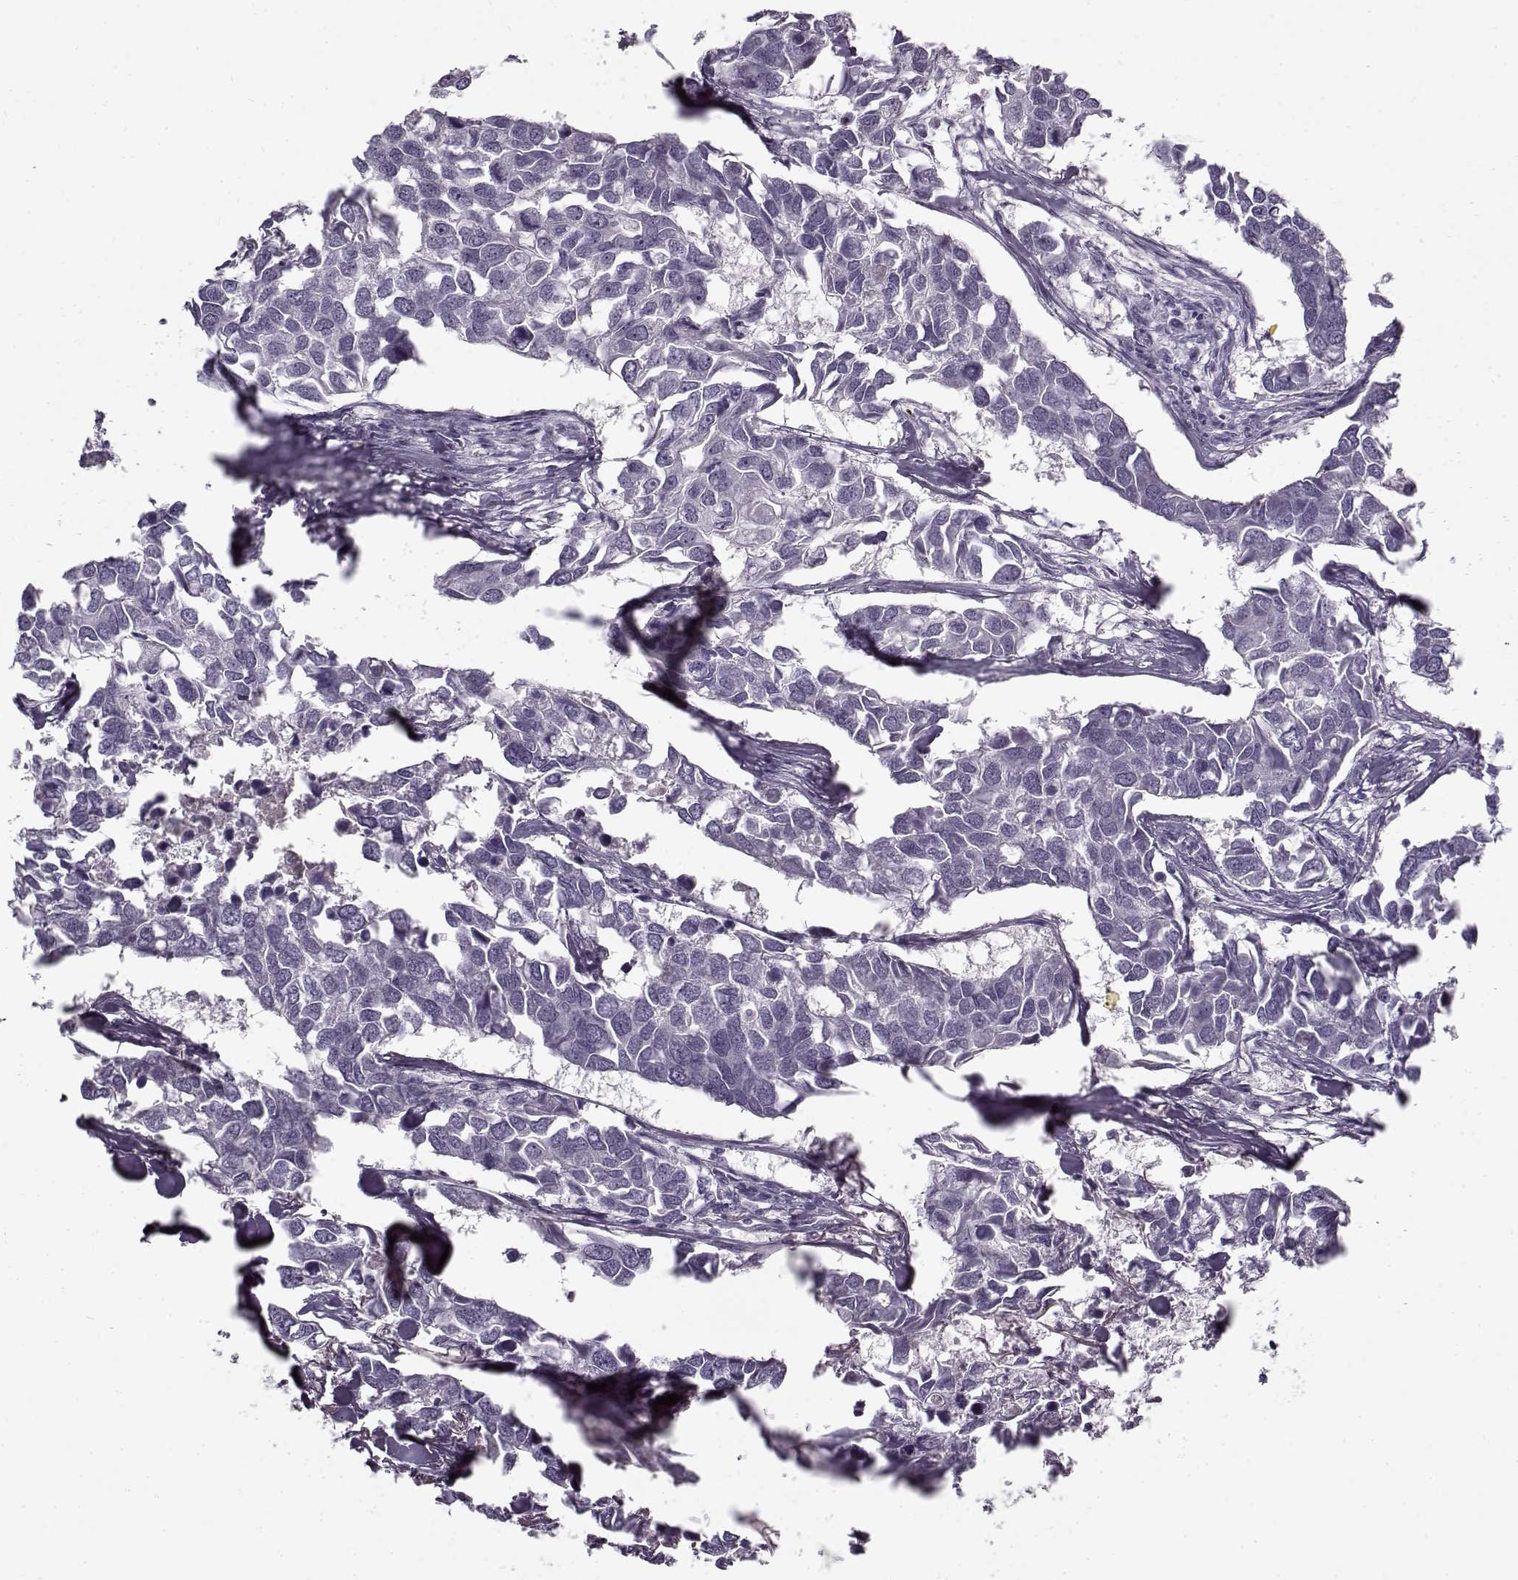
{"staining": {"intensity": "negative", "quantity": "none", "location": "none"}, "tissue": "breast cancer", "cell_type": "Tumor cells", "image_type": "cancer", "snomed": [{"axis": "morphology", "description": "Duct carcinoma"}, {"axis": "topography", "description": "Breast"}], "caption": "Immunohistochemistry of human invasive ductal carcinoma (breast) reveals no staining in tumor cells.", "gene": "PNMT", "patient": {"sex": "female", "age": 83}}